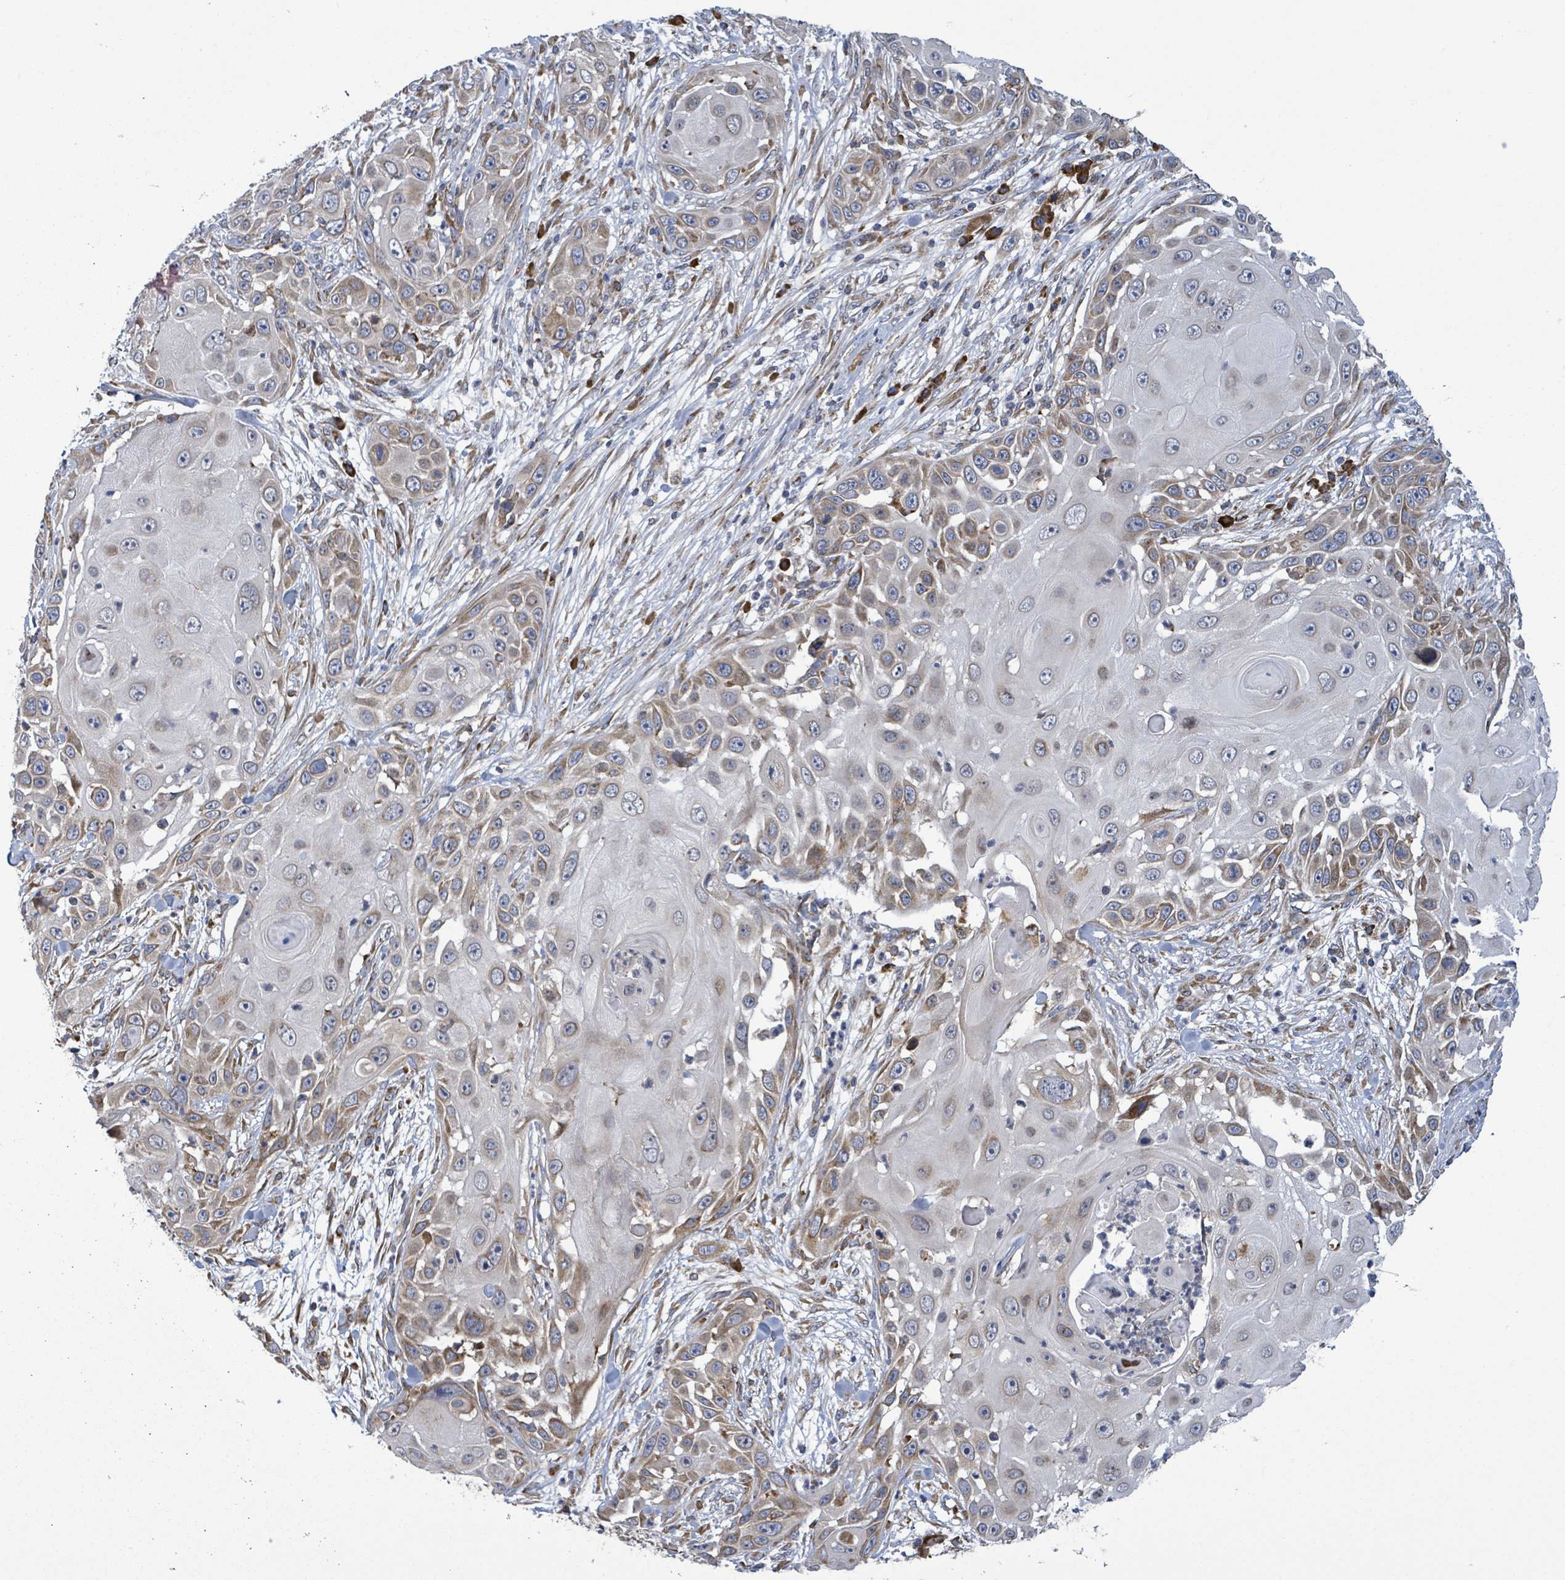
{"staining": {"intensity": "moderate", "quantity": "<25%", "location": "cytoplasmic/membranous"}, "tissue": "skin cancer", "cell_type": "Tumor cells", "image_type": "cancer", "snomed": [{"axis": "morphology", "description": "Squamous cell carcinoma, NOS"}, {"axis": "topography", "description": "Skin"}], "caption": "High-power microscopy captured an immunohistochemistry micrograph of skin cancer, revealing moderate cytoplasmic/membranous staining in about <25% of tumor cells. (DAB (3,3'-diaminobenzidine) IHC, brown staining for protein, blue staining for nuclei).", "gene": "NOMO1", "patient": {"sex": "female", "age": 44}}